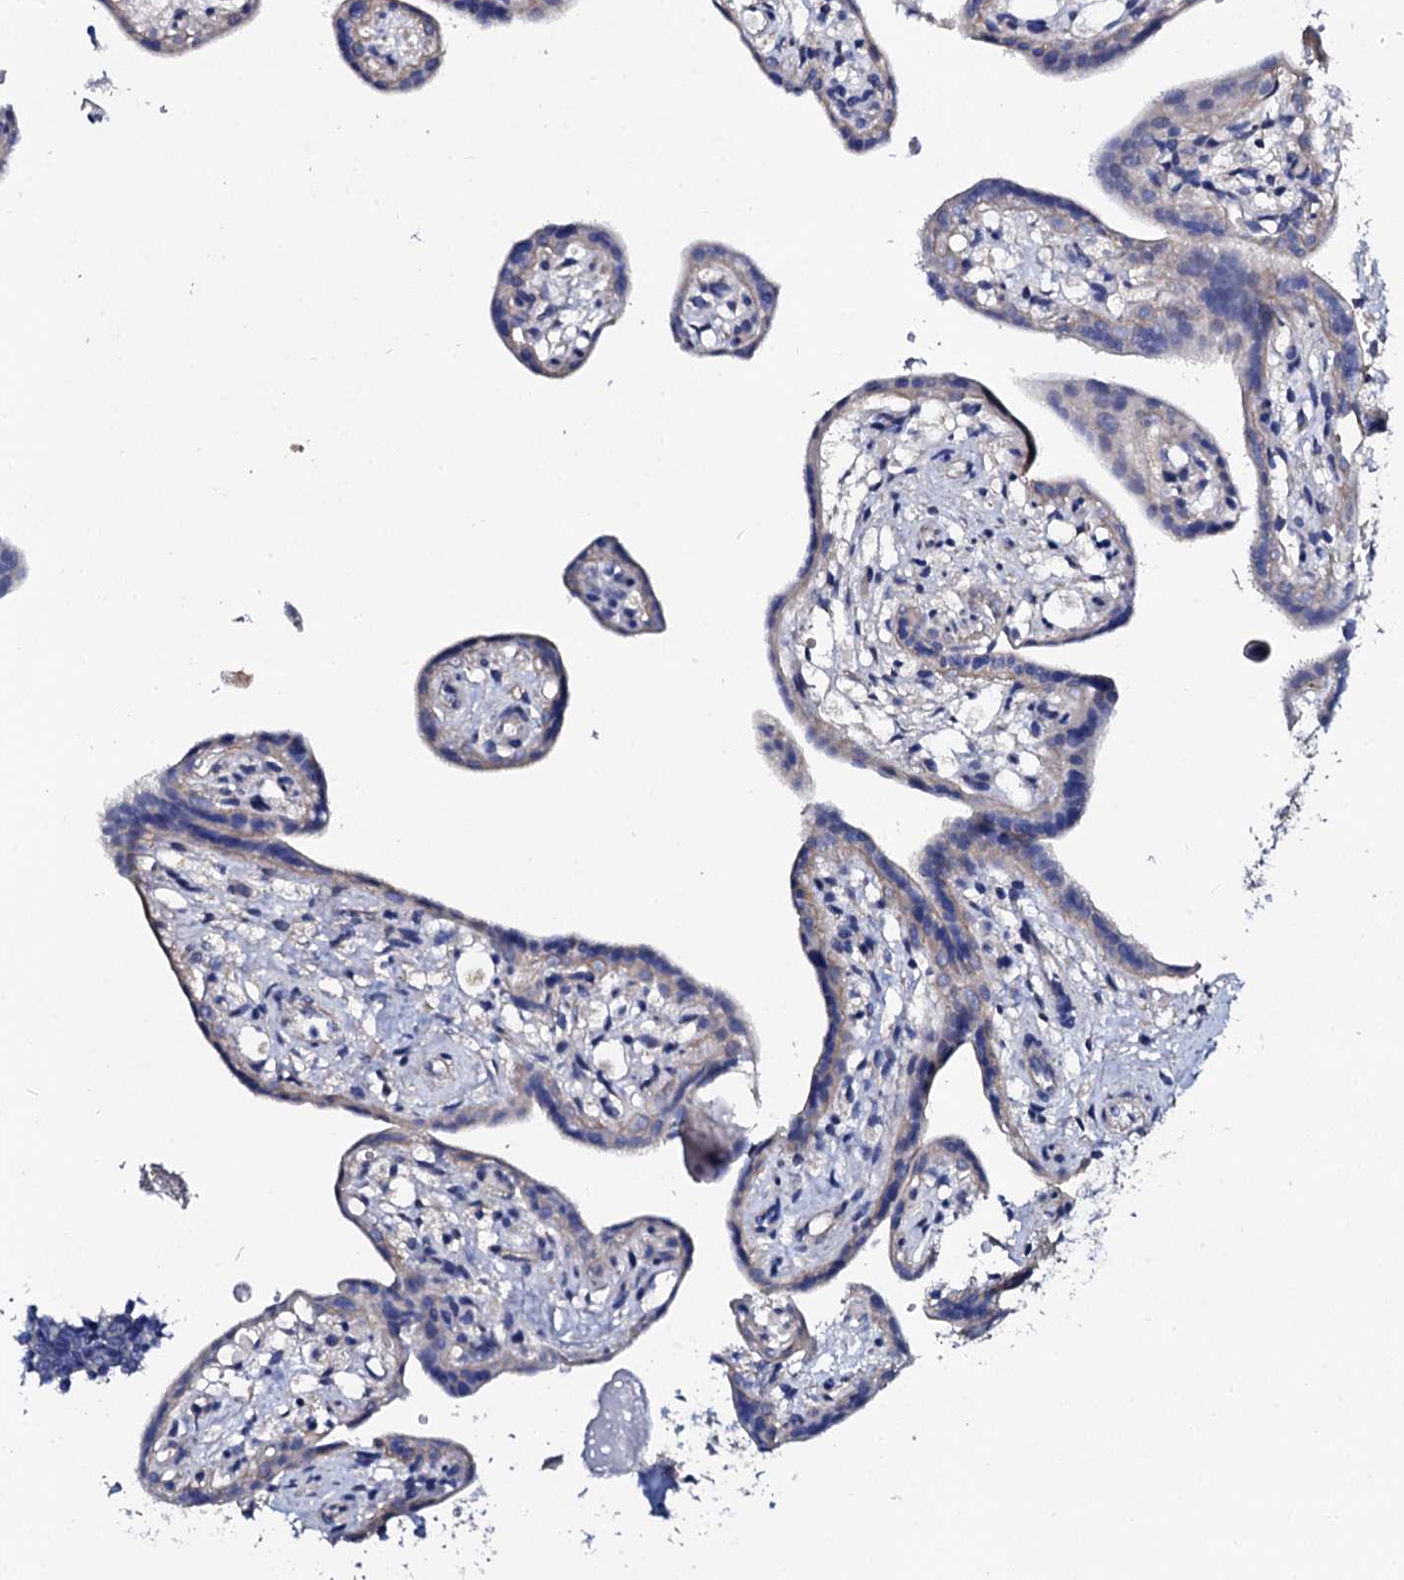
{"staining": {"intensity": "negative", "quantity": "none", "location": "none"}, "tissue": "placenta", "cell_type": "Trophoblastic cells", "image_type": "normal", "snomed": [{"axis": "morphology", "description": "Normal tissue, NOS"}, {"axis": "topography", "description": "Placenta"}], "caption": "Immunohistochemical staining of unremarkable placenta reveals no significant expression in trophoblastic cells.", "gene": "KLHL32", "patient": {"sex": "female", "age": 37}}